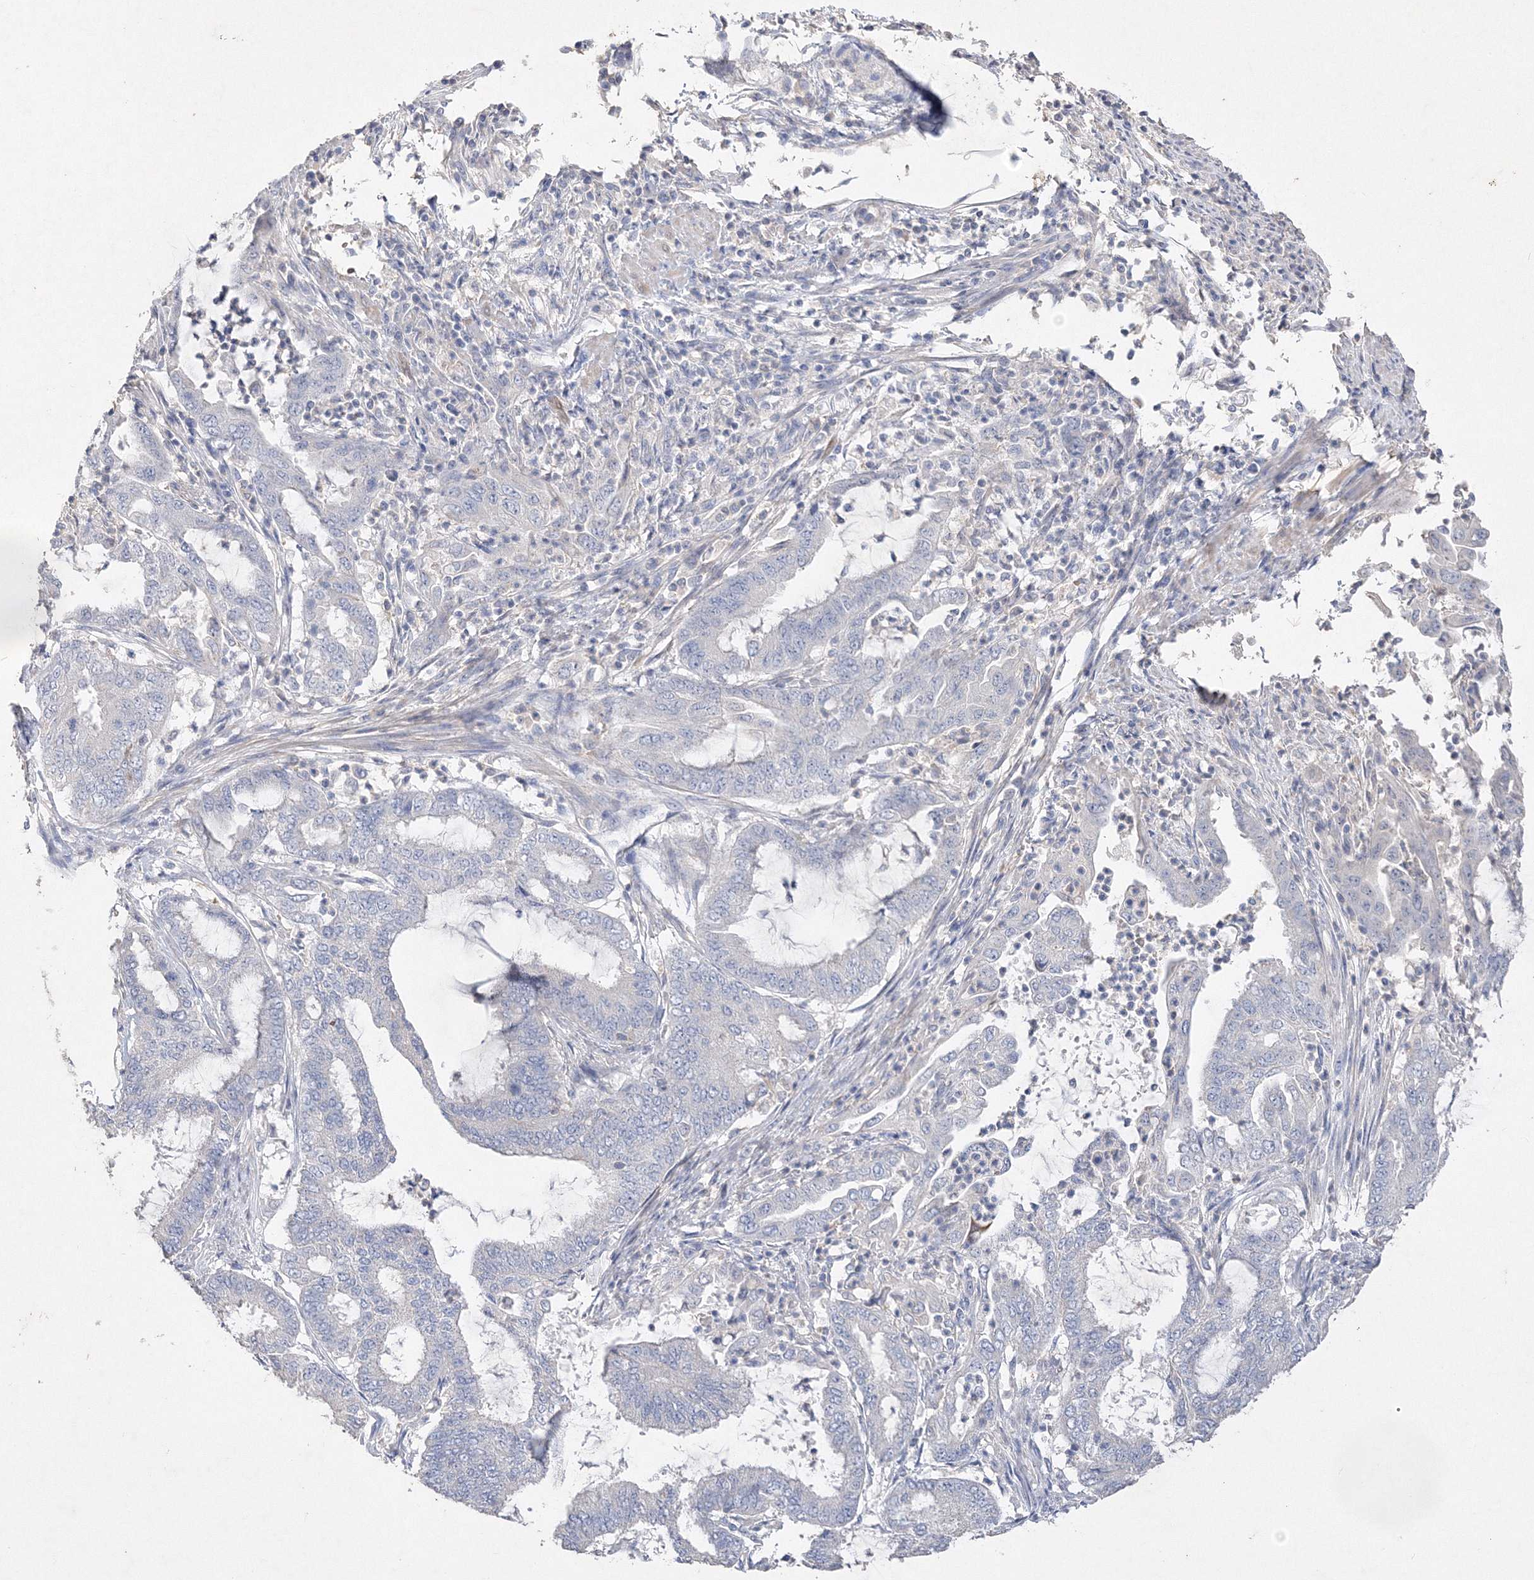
{"staining": {"intensity": "negative", "quantity": "none", "location": "none"}, "tissue": "endometrial cancer", "cell_type": "Tumor cells", "image_type": "cancer", "snomed": [{"axis": "morphology", "description": "Adenocarcinoma, NOS"}, {"axis": "topography", "description": "Endometrium"}], "caption": "Micrograph shows no protein positivity in tumor cells of adenocarcinoma (endometrial) tissue. (Brightfield microscopy of DAB (3,3'-diaminobenzidine) immunohistochemistry (IHC) at high magnification).", "gene": "GLS", "patient": {"sex": "female", "age": 51}}